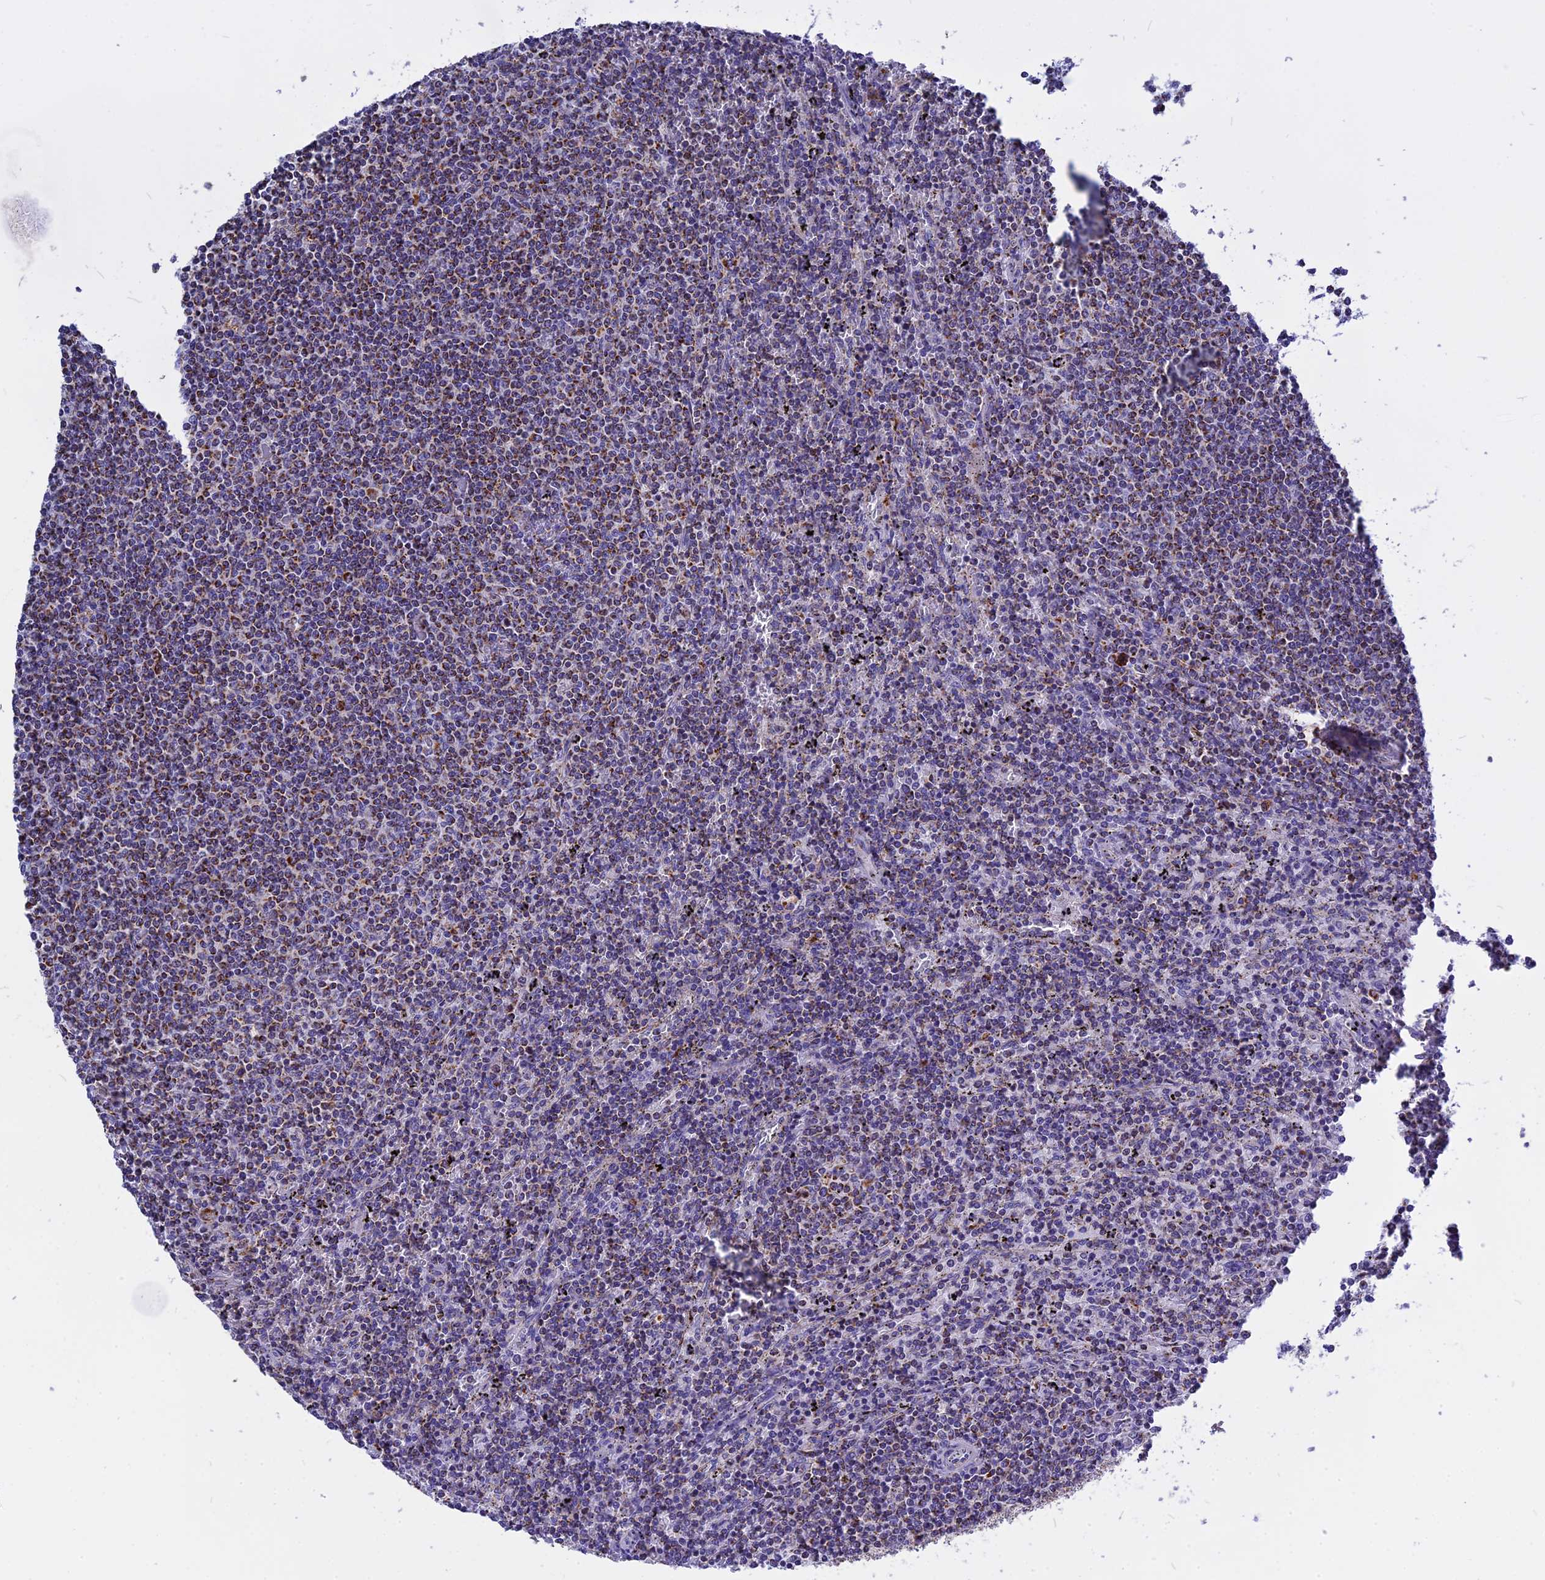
{"staining": {"intensity": "moderate", "quantity": ">75%", "location": "cytoplasmic/membranous"}, "tissue": "lymphoma", "cell_type": "Tumor cells", "image_type": "cancer", "snomed": [{"axis": "morphology", "description": "Malignant lymphoma, non-Hodgkin's type, Low grade"}, {"axis": "topography", "description": "Spleen"}], "caption": "Immunohistochemical staining of lymphoma demonstrates medium levels of moderate cytoplasmic/membranous protein staining in about >75% of tumor cells.", "gene": "VDAC2", "patient": {"sex": "female", "age": 50}}